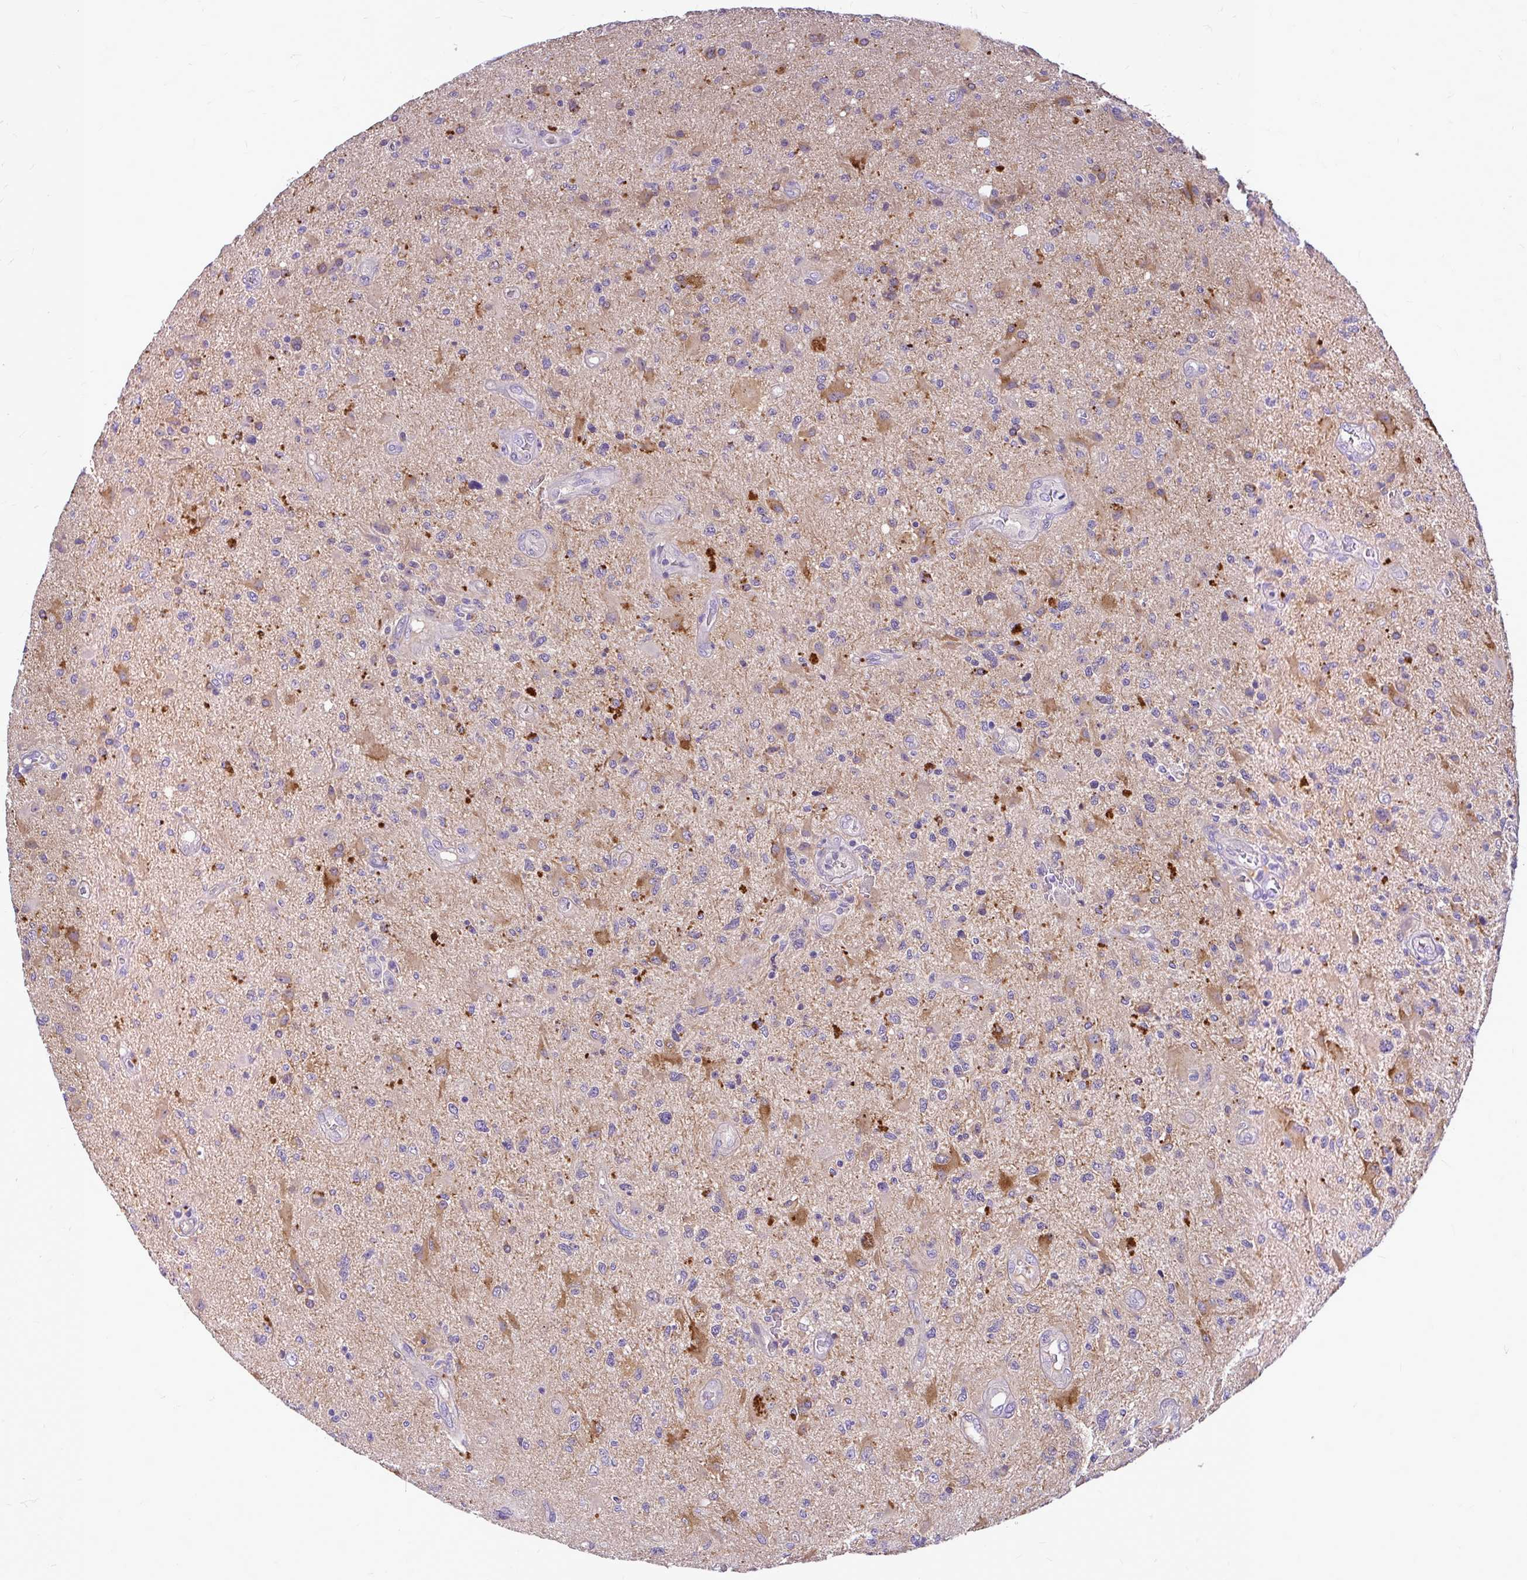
{"staining": {"intensity": "moderate", "quantity": "25%-75%", "location": "cytoplasmic/membranous"}, "tissue": "glioma", "cell_type": "Tumor cells", "image_type": "cancer", "snomed": [{"axis": "morphology", "description": "Glioma, malignant, High grade"}, {"axis": "topography", "description": "Brain"}], "caption": "The micrograph exhibits immunohistochemical staining of high-grade glioma (malignant). There is moderate cytoplasmic/membranous expression is appreciated in approximately 25%-75% of tumor cells.", "gene": "MAP1LC3A", "patient": {"sex": "male", "age": 67}}